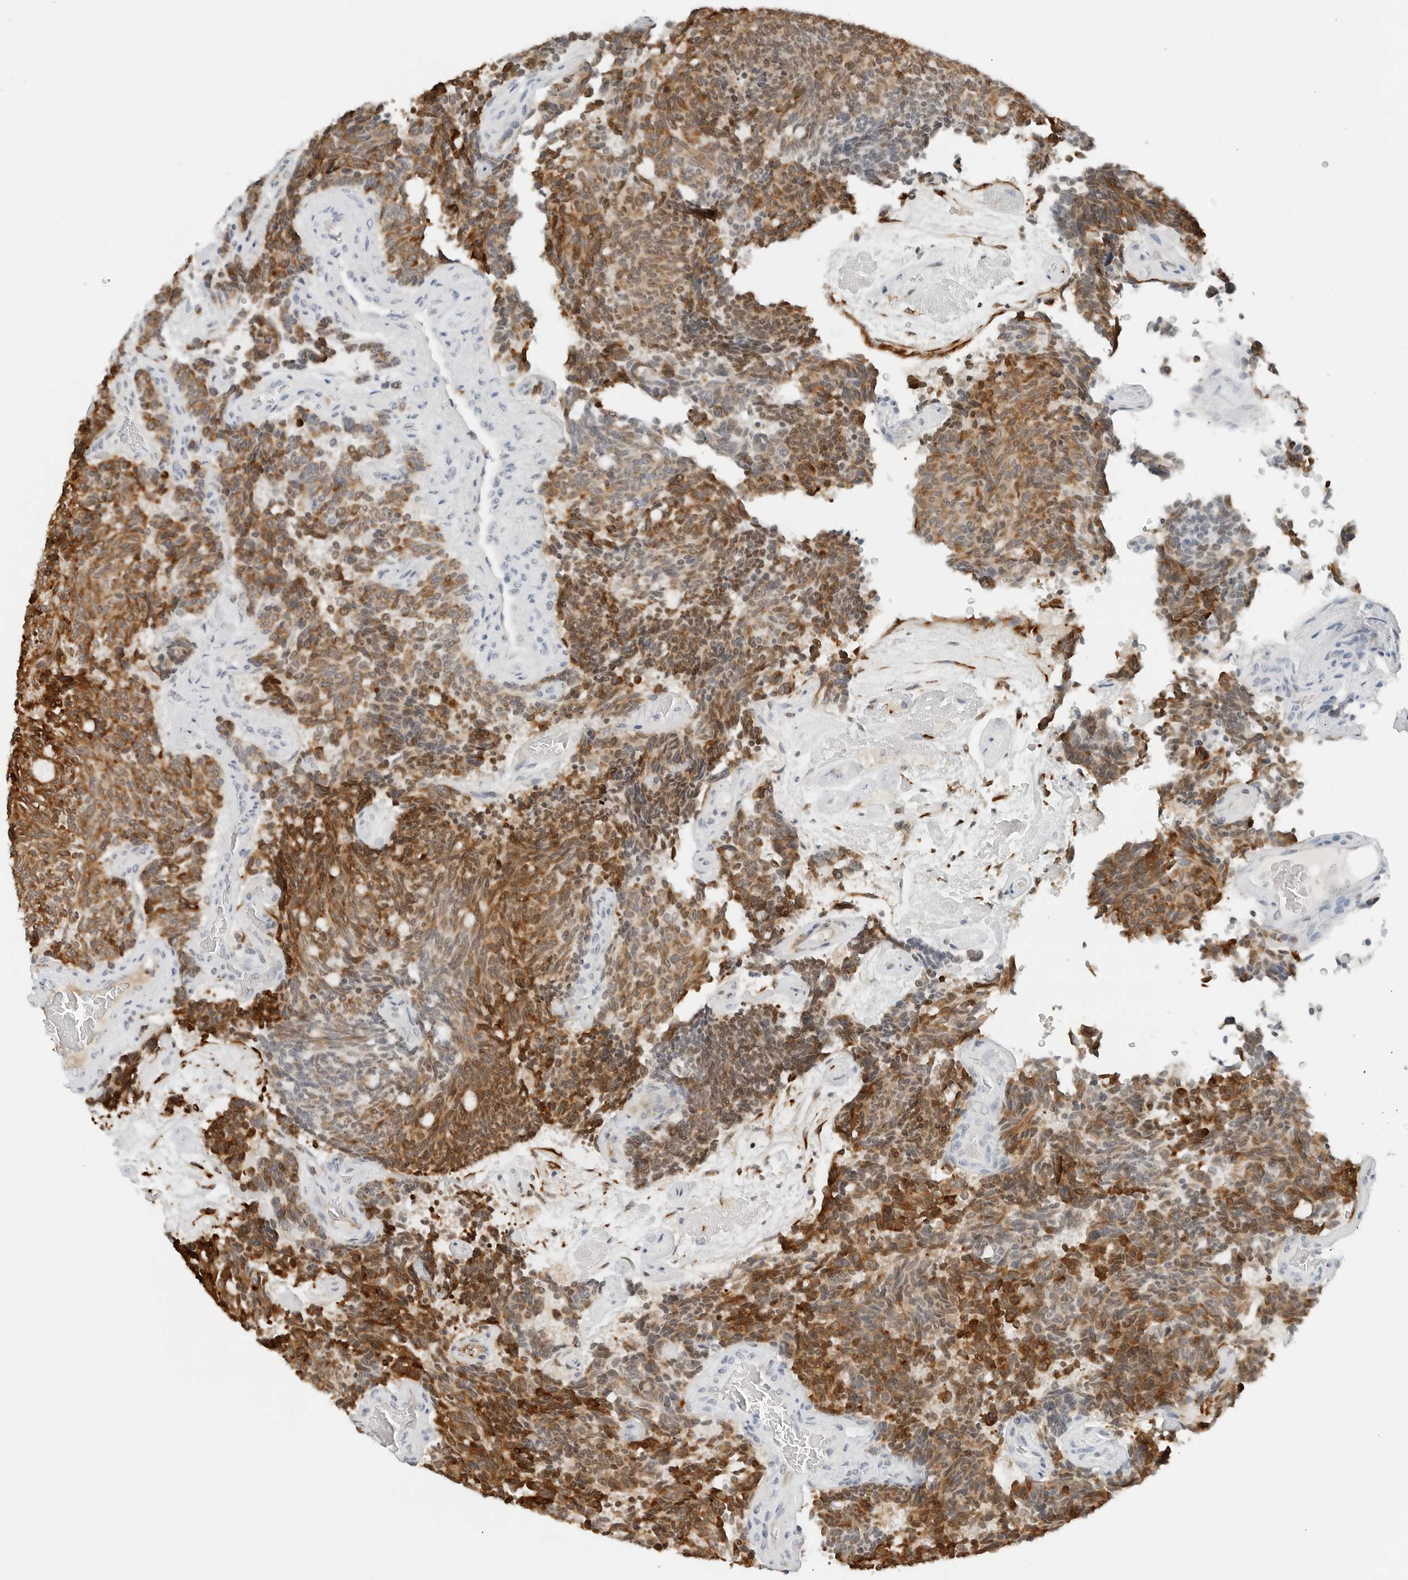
{"staining": {"intensity": "strong", "quantity": ">75%", "location": "cytoplasmic/membranous"}, "tissue": "carcinoid", "cell_type": "Tumor cells", "image_type": "cancer", "snomed": [{"axis": "morphology", "description": "Carcinoid, malignant, NOS"}, {"axis": "topography", "description": "Pancreas"}], "caption": "Protein positivity by immunohistochemistry reveals strong cytoplasmic/membranous positivity in about >75% of tumor cells in carcinoid (malignant). Nuclei are stained in blue.", "gene": "P4HA2", "patient": {"sex": "female", "age": 54}}